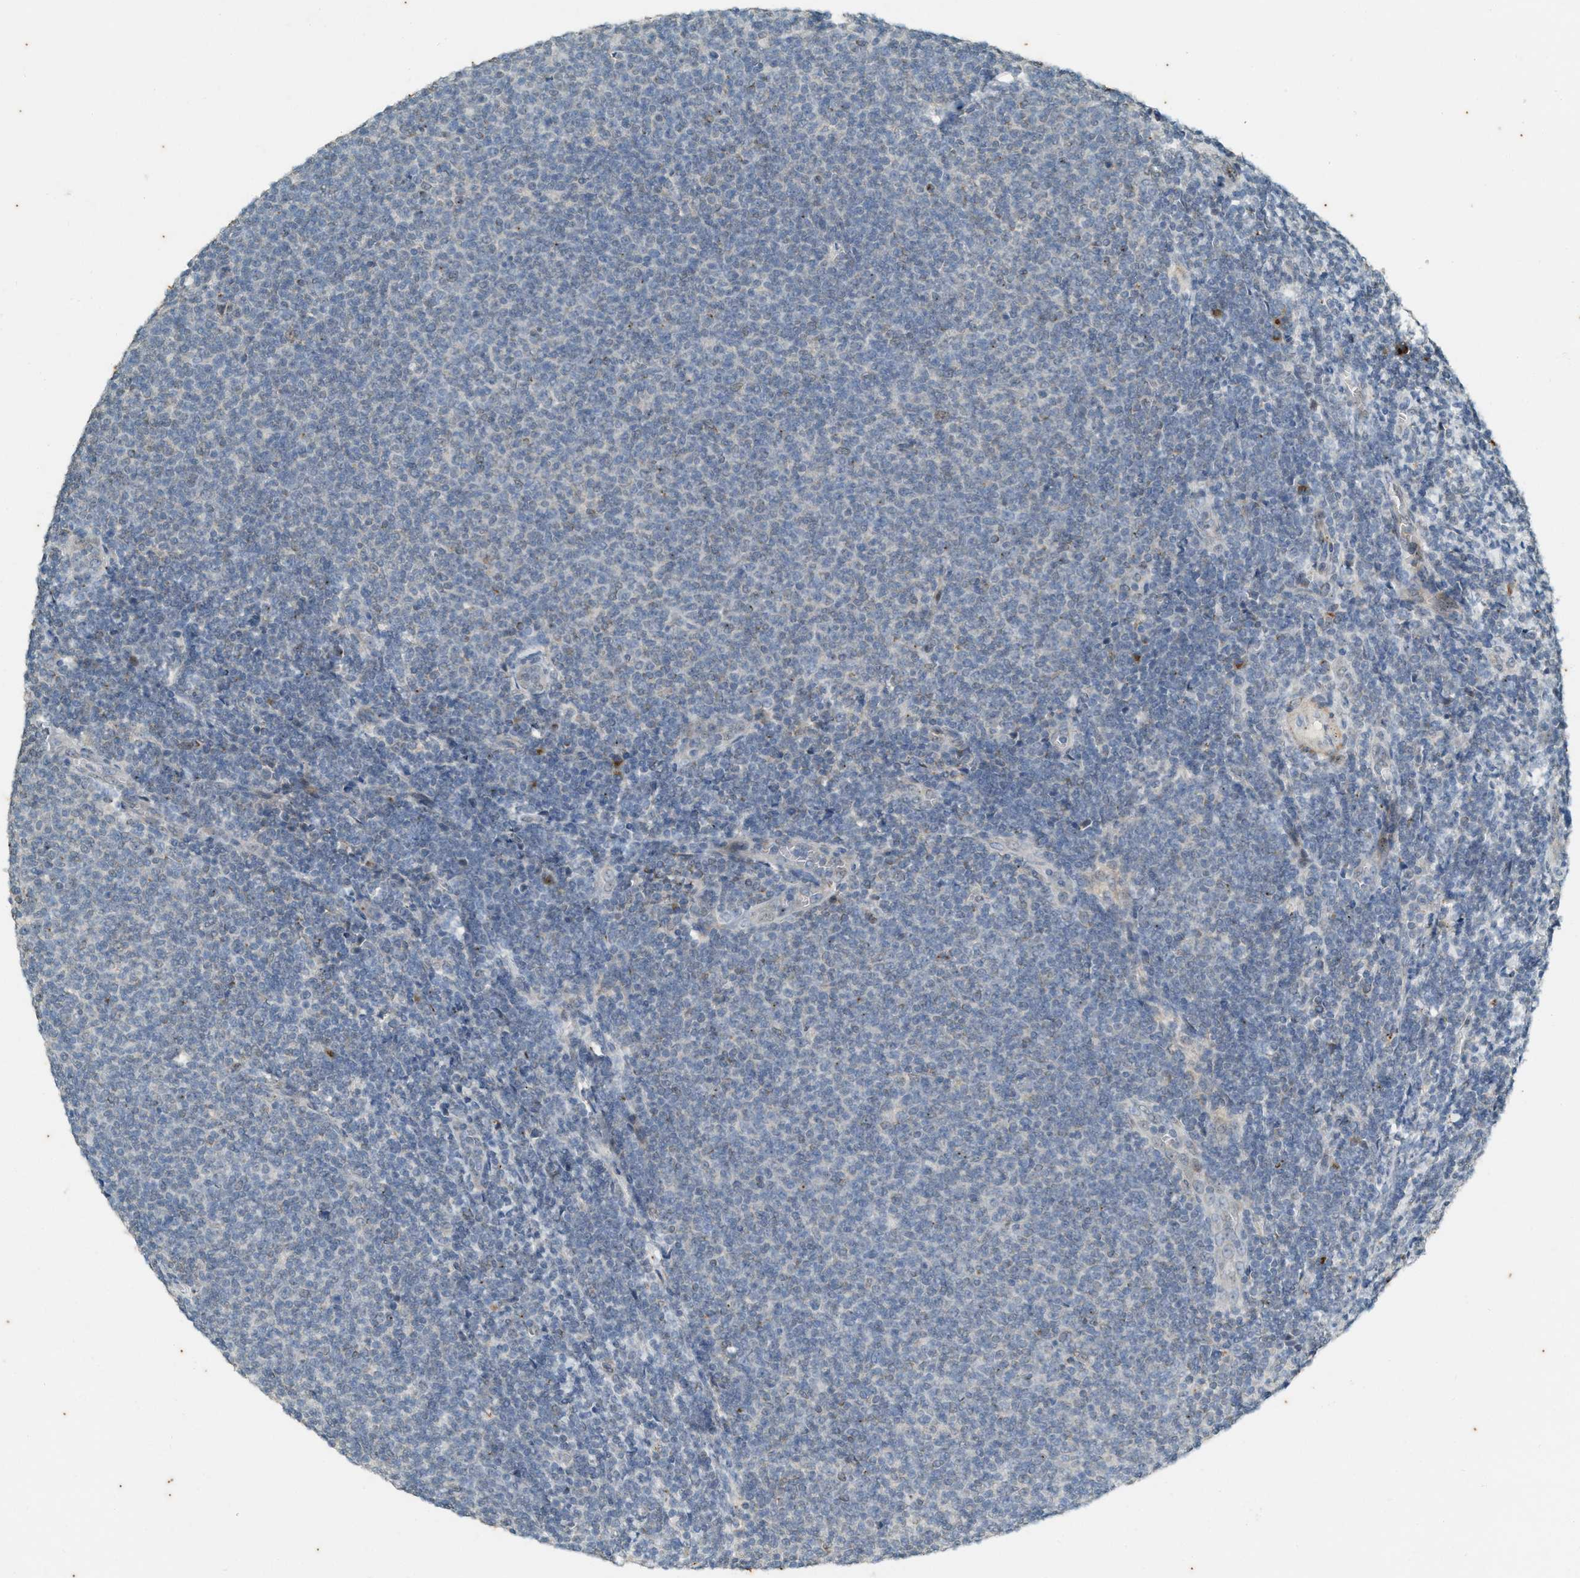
{"staining": {"intensity": "negative", "quantity": "none", "location": "none"}, "tissue": "lymphoma", "cell_type": "Tumor cells", "image_type": "cancer", "snomed": [{"axis": "morphology", "description": "Malignant lymphoma, non-Hodgkin's type, Low grade"}, {"axis": "topography", "description": "Lymph node"}], "caption": "Tumor cells are negative for protein expression in human lymphoma.", "gene": "CHPF2", "patient": {"sex": "male", "age": 66}}